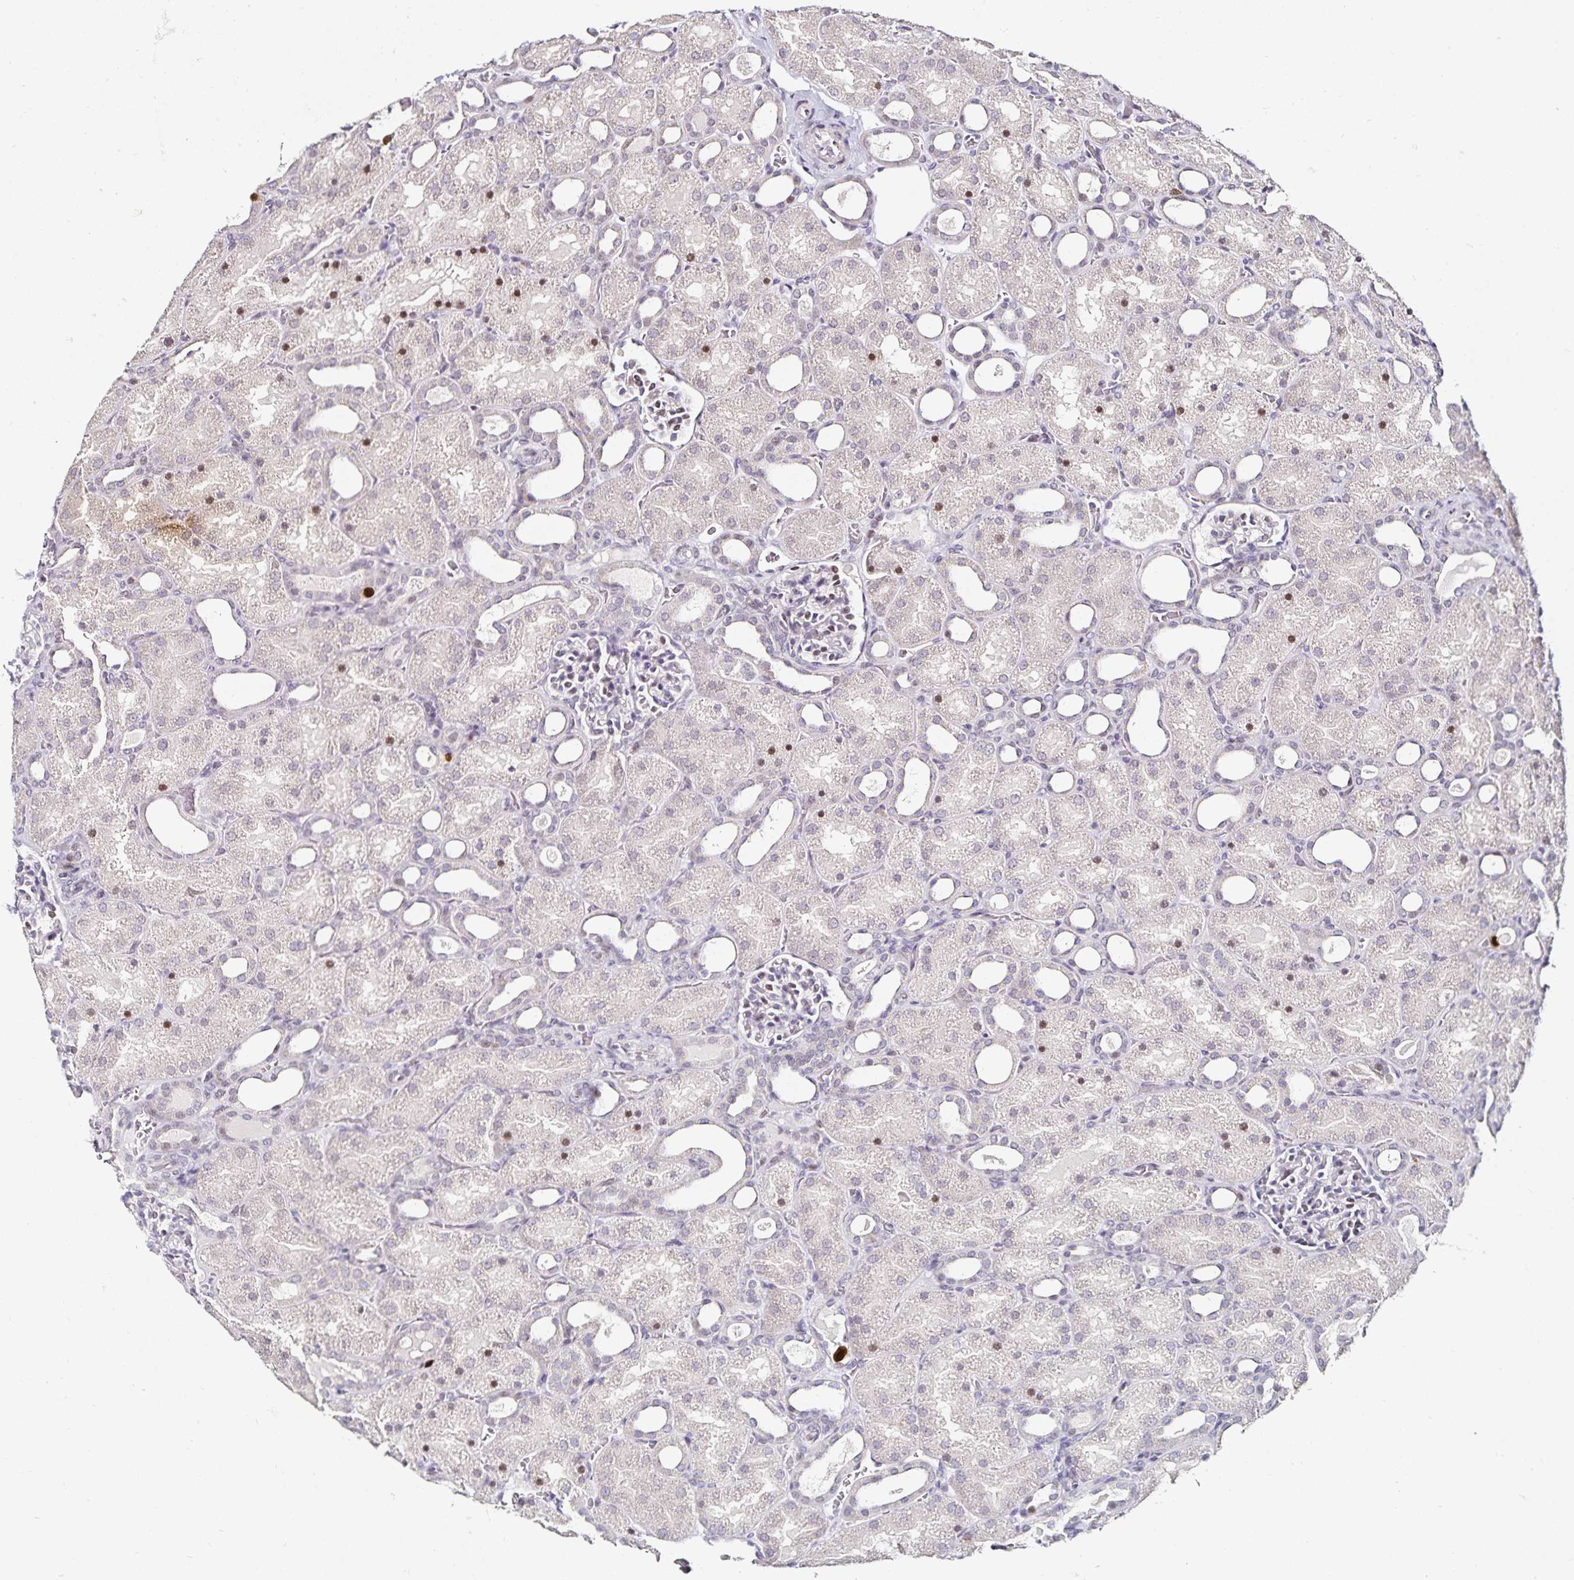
{"staining": {"intensity": "weak", "quantity": "25%-75%", "location": "nuclear"}, "tissue": "kidney", "cell_type": "Cells in glomeruli", "image_type": "normal", "snomed": [{"axis": "morphology", "description": "Normal tissue, NOS"}, {"axis": "topography", "description": "Kidney"}], "caption": "Protein analysis of normal kidney reveals weak nuclear staining in about 25%-75% of cells in glomeruli.", "gene": "ANLN", "patient": {"sex": "male", "age": 2}}